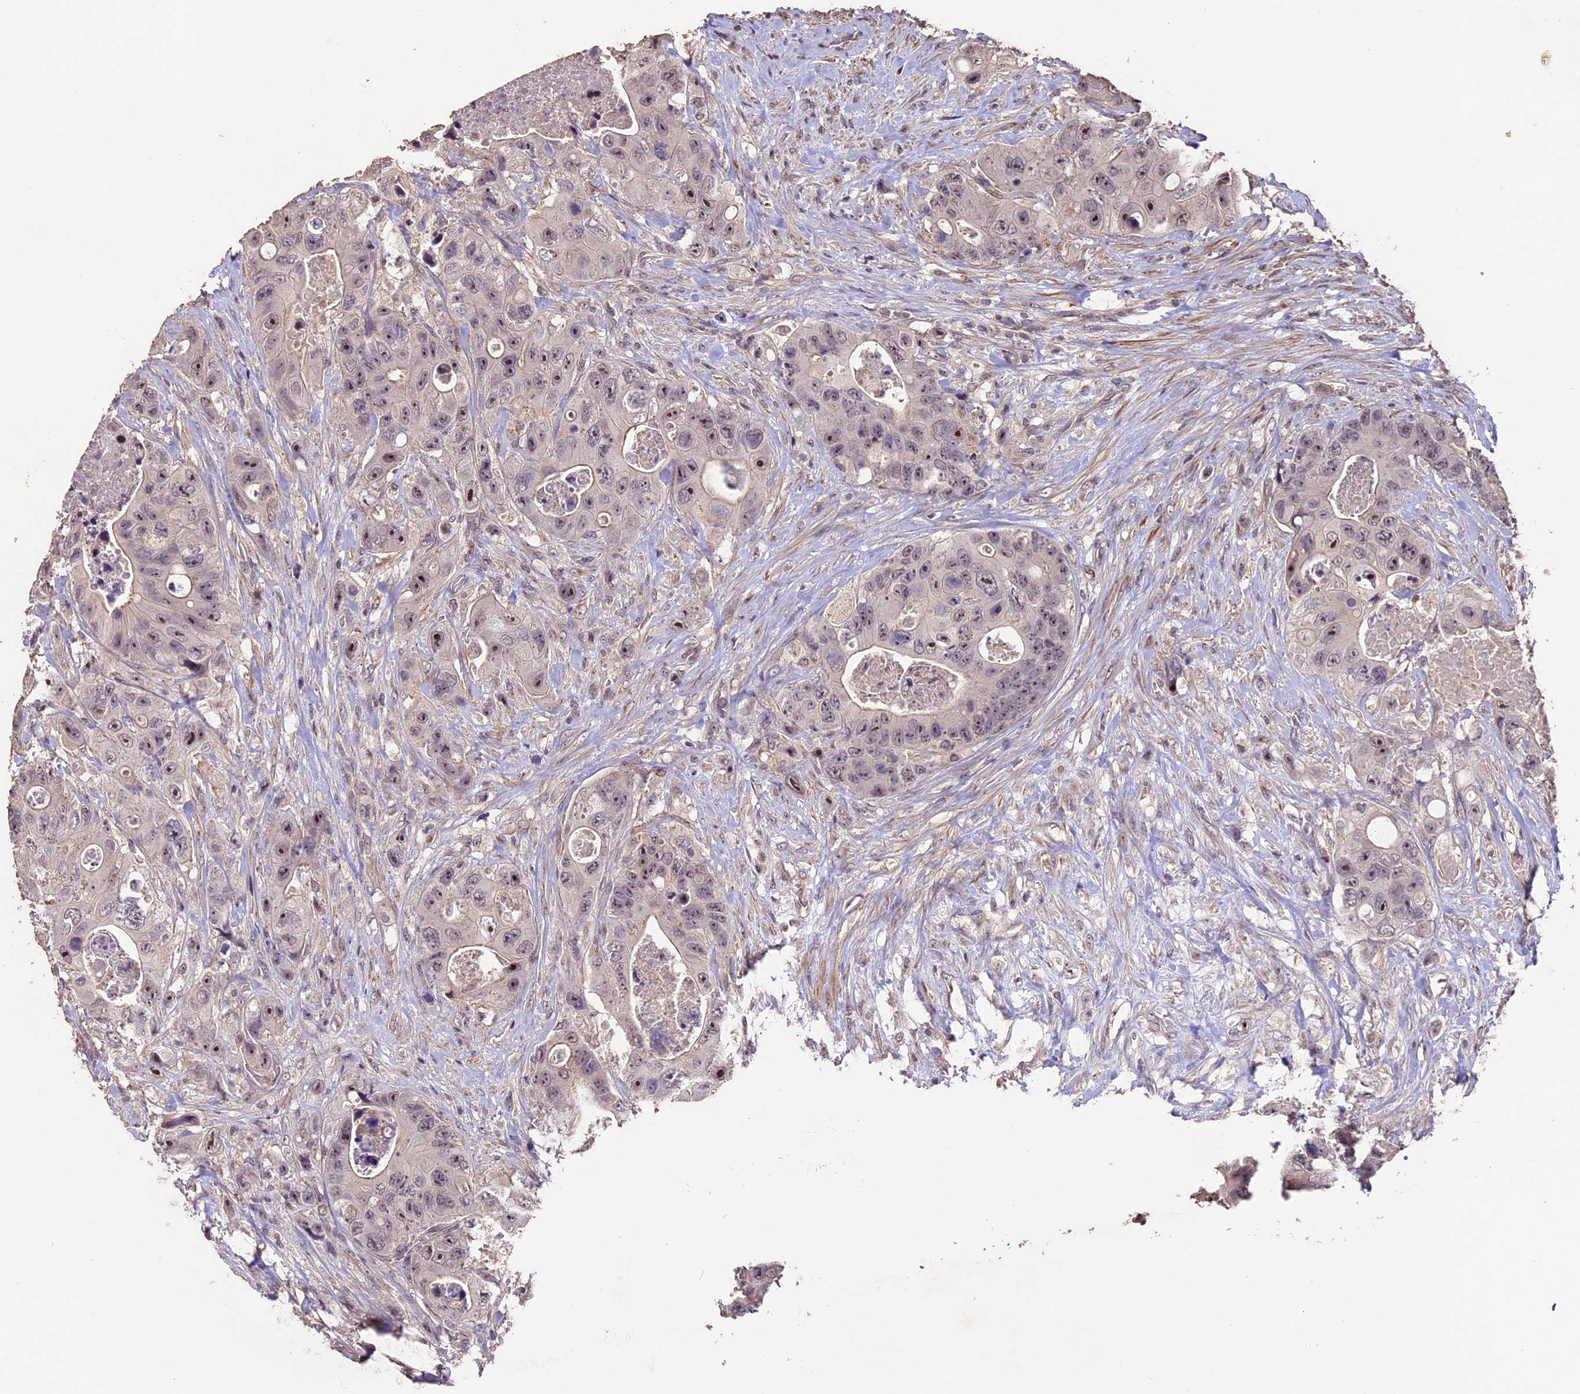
{"staining": {"intensity": "moderate", "quantity": "25%-75%", "location": "nuclear"}, "tissue": "colorectal cancer", "cell_type": "Tumor cells", "image_type": "cancer", "snomed": [{"axis": "morphology", "description": "Adenocarcinoma, NOS"}, {"axis": "topography", "description": "Colon"}], "caption": "Tumor cells display moderate nuclear expression in about 25%-75% of cells in colorectal adenocarcinoma.", "gene": "GNB5", "patient": {"sex": "female", "age": 46}}